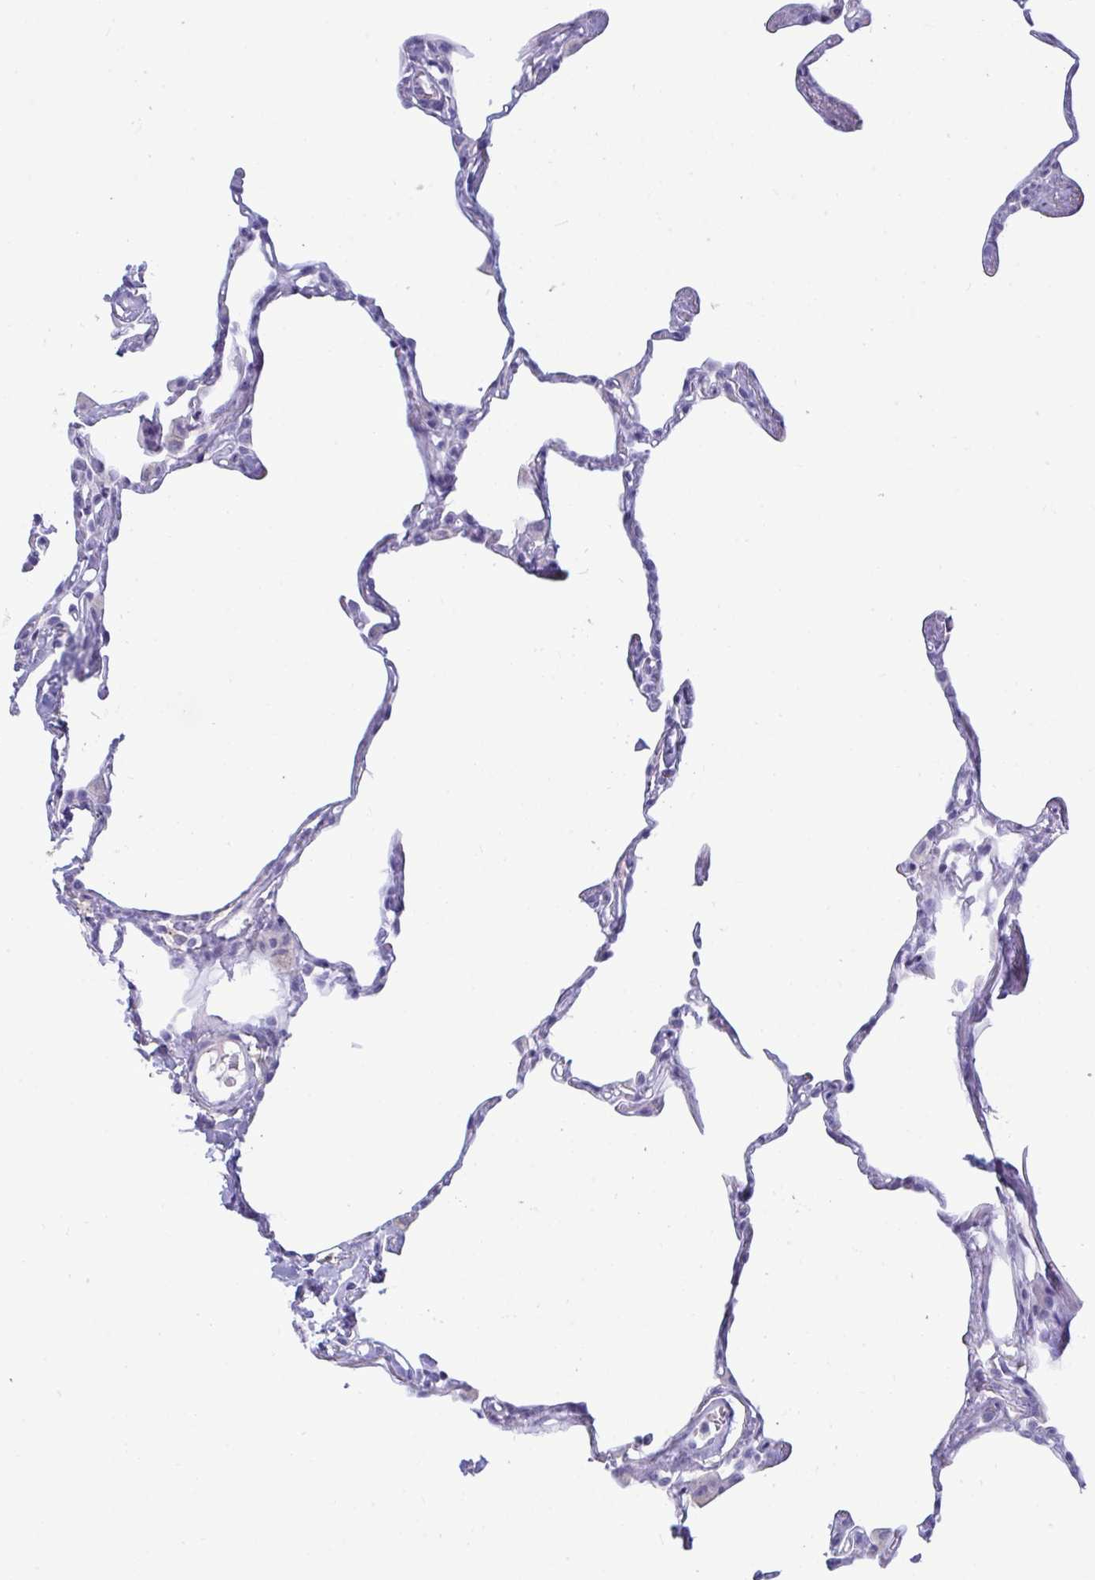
{"staining": {"intensity": "negative", "quantity": "none", "location": "none"}, "tissue": "lung", "cell_type": "Alveolar cells", "image_type": "normal", "snomed": [{"axis": "morphology", "description": "Normal tissue, NOS"}, {"axis": "topography", "description": "Lung"}], "caption": "The micrograph reveals no staining of alveolar cells in unremarkable lung. The staining was performed using DAB to visualize the protein expression in brown, while the nuclei were stained in blue with hematoxylin (Magnification: 20x).", "gene": "ANKRD60", "patient": {"sex": "male", "age": 65}}